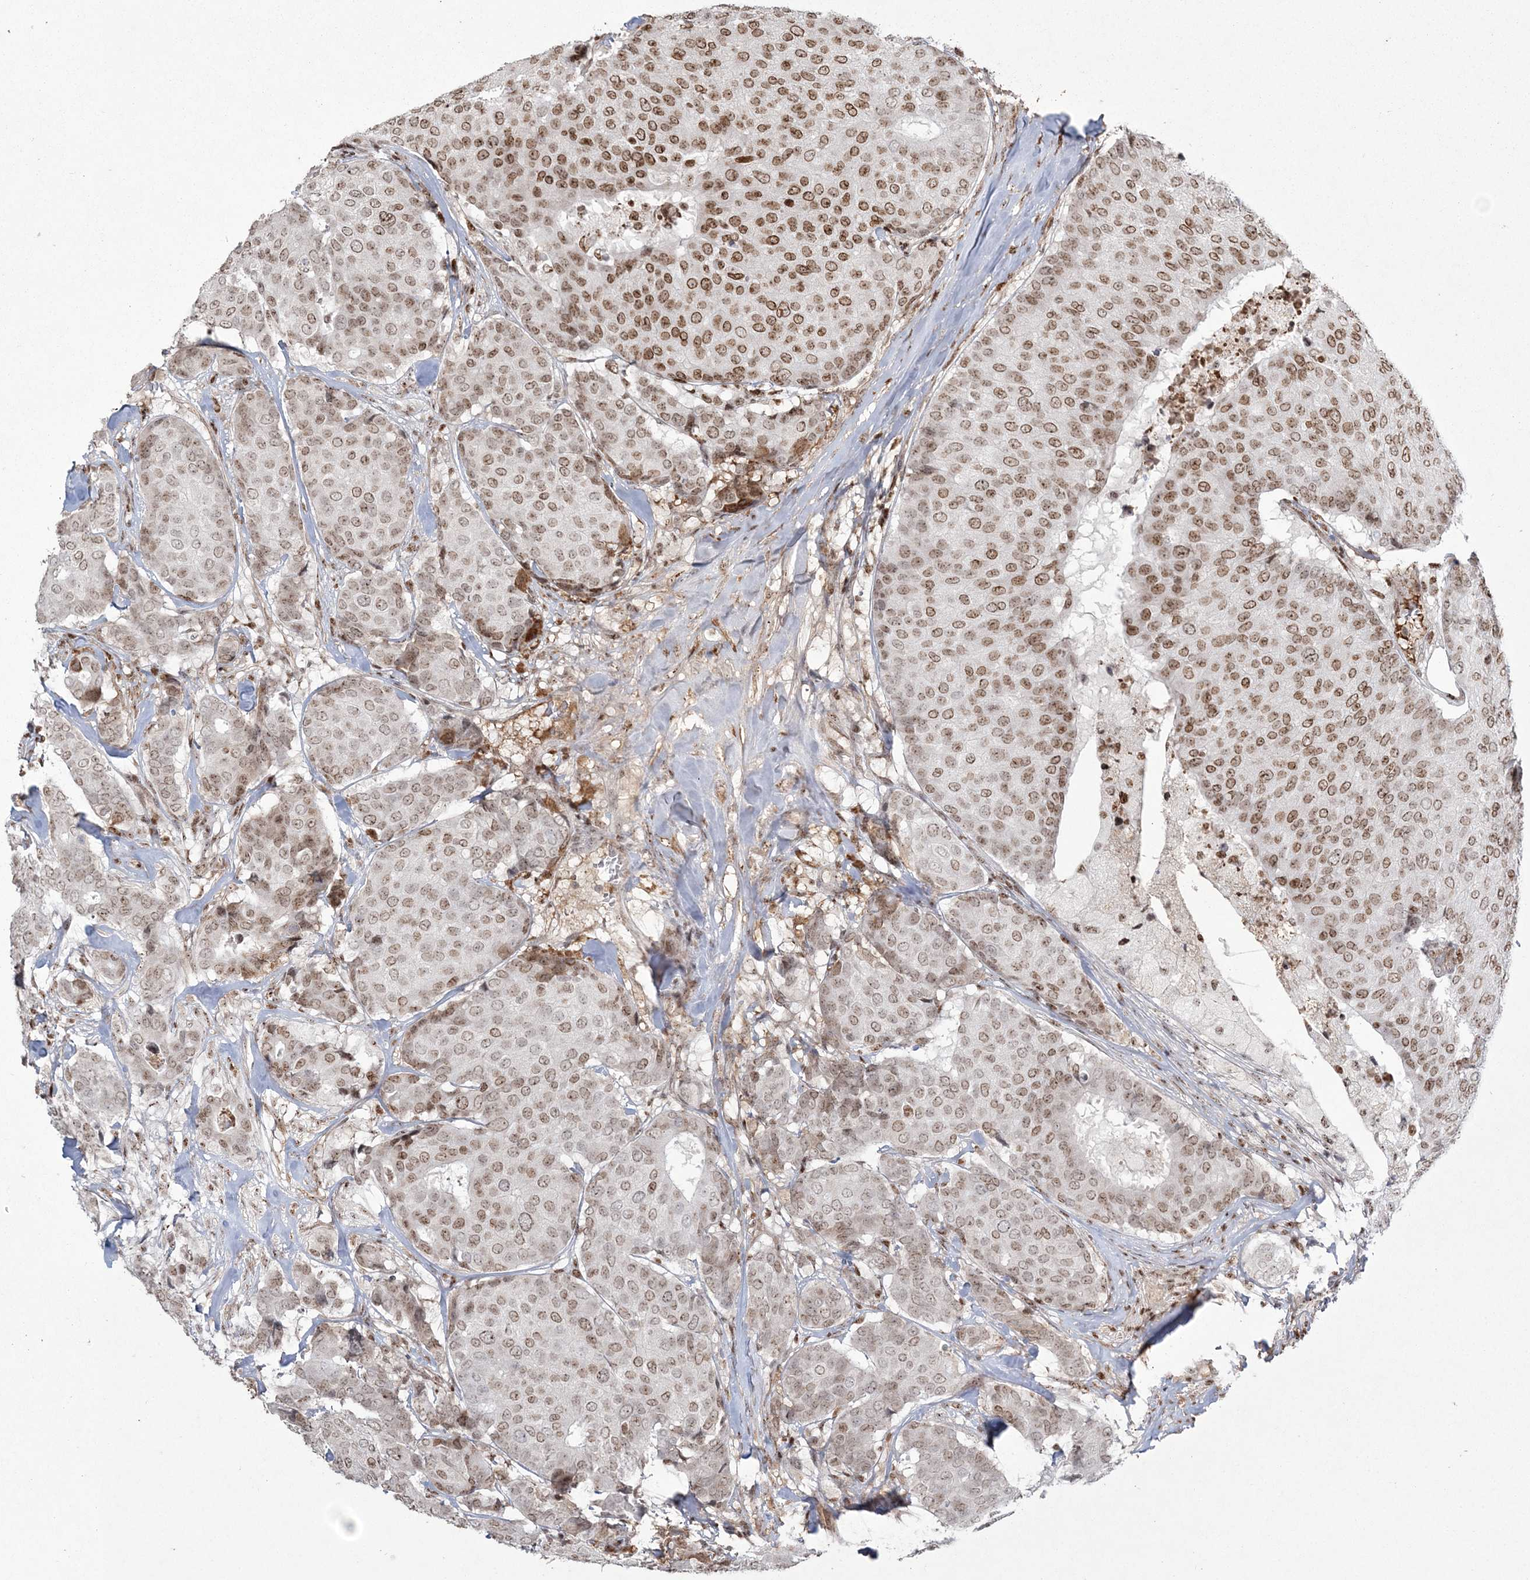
{"staining": {"intensity": "moderate", "quantity": ">75%", "location": "nuclear"}, "tissue": "breast cancer", "cell_type": "Tumor cells", "image_type": "cancer", "snomed": [{"axis": "morphology", "description": "Duct carcinoma"}, {"axis": "topography", "description": "Breast"}], "caption": "Moderate nuclear positivity is seen in approximately >75% of tumor cells in breast cancer.", "gene": "RBM17", "patient": {"sex": "female", "age": 75}}